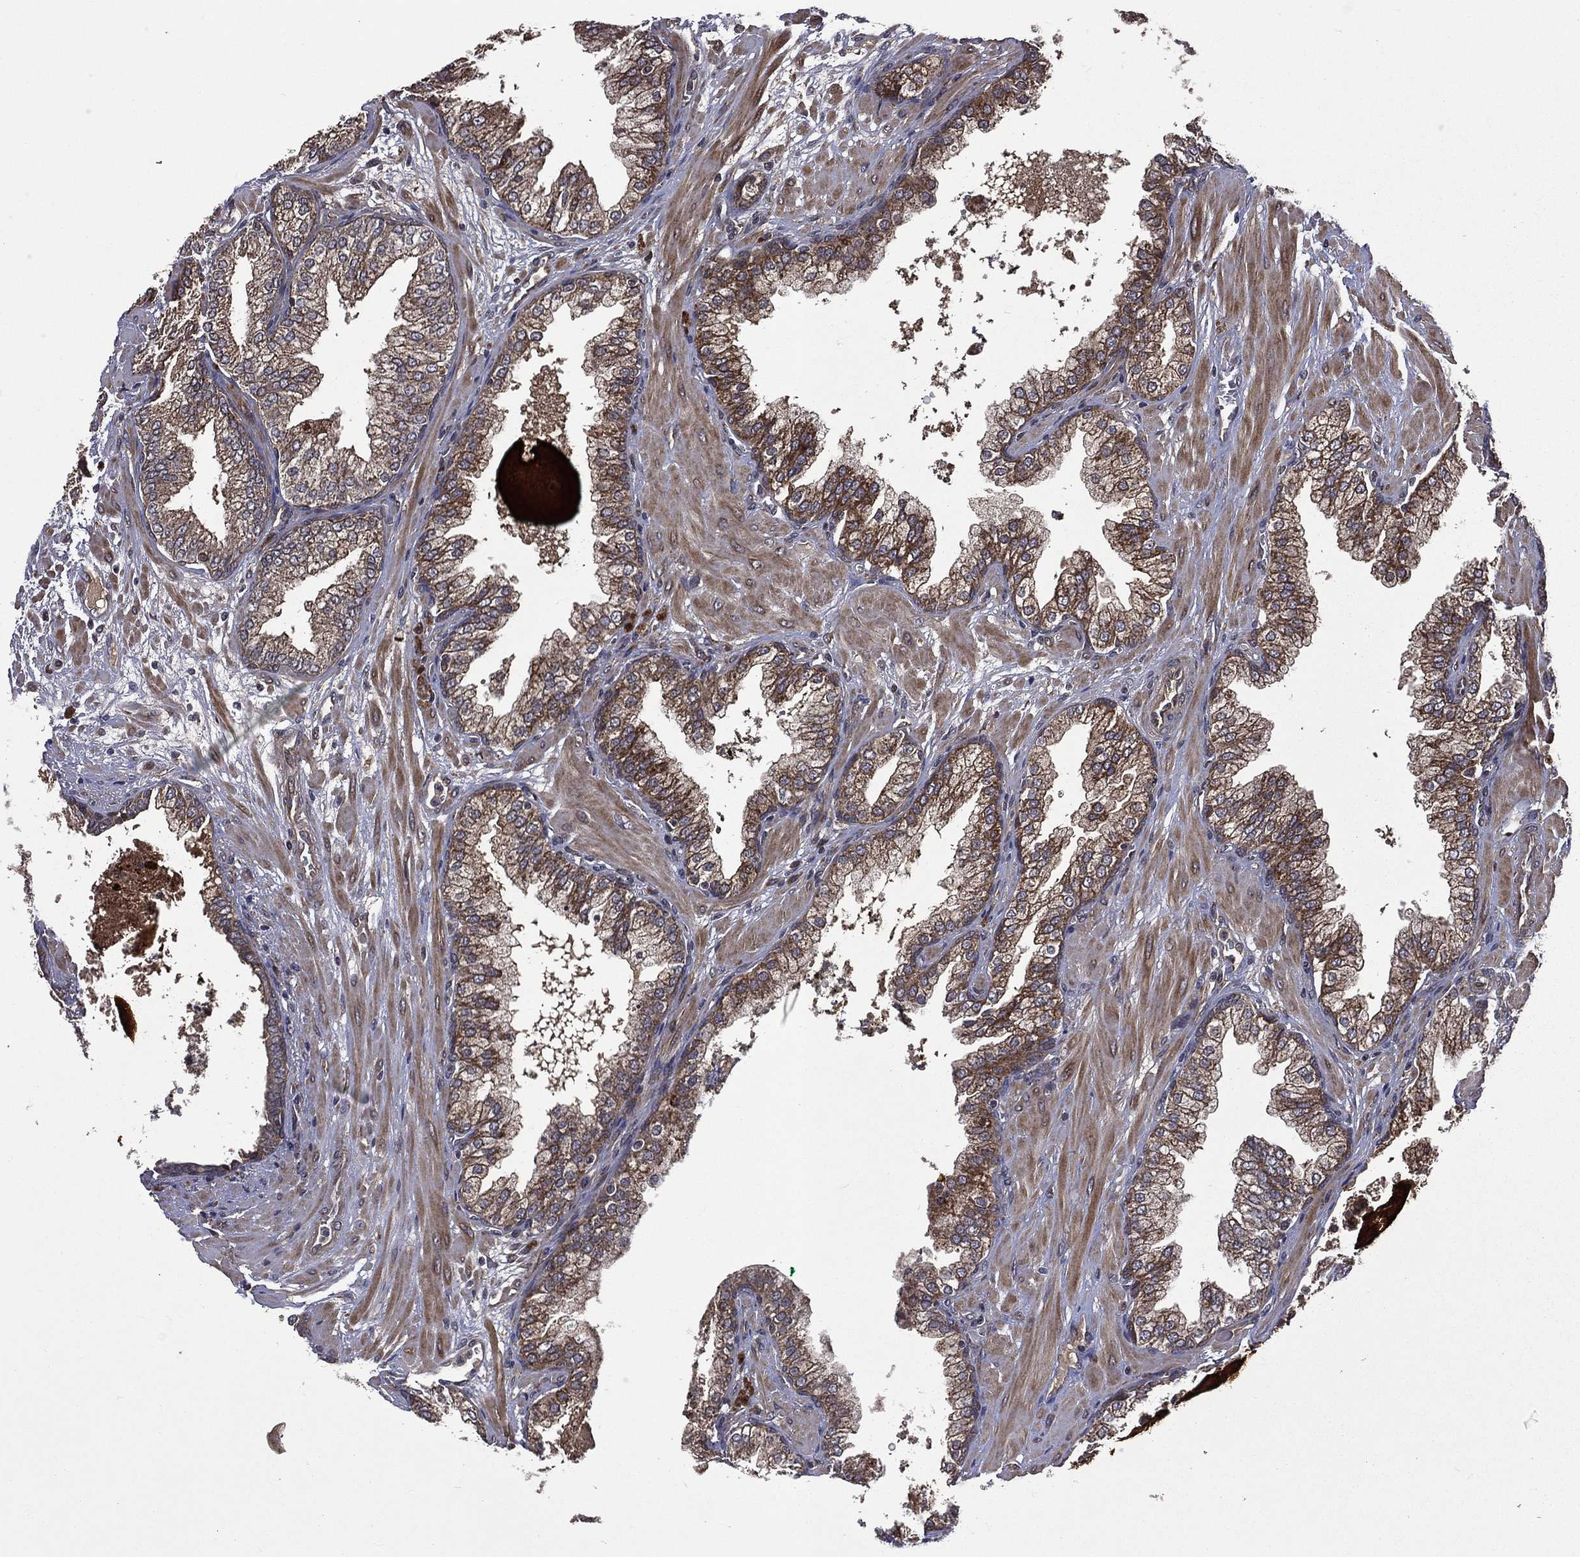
{"staining": {"intensity": "strong", "quantity": "25%-75%", "location": "cytoplasmic/membranous"}, "tissue": "prostate cancer", "cell_type": "Tumor cells", "image_type": "cancer", "snomed": [{"axis": "morphology", "description": "Adenocarcinoma, Low grade"}, {"axis": "topography", "description": "Prostate"}], "caption": "Protein expression analysis of prostate cancer (low-grade adenocarcinoma) reveals strong cytoplasmic/membranous positivity in approximately 25%-75% of tumor cells.", "gene": "RAB11FIP4", "patient": {"sex": "male", "age": 62}}